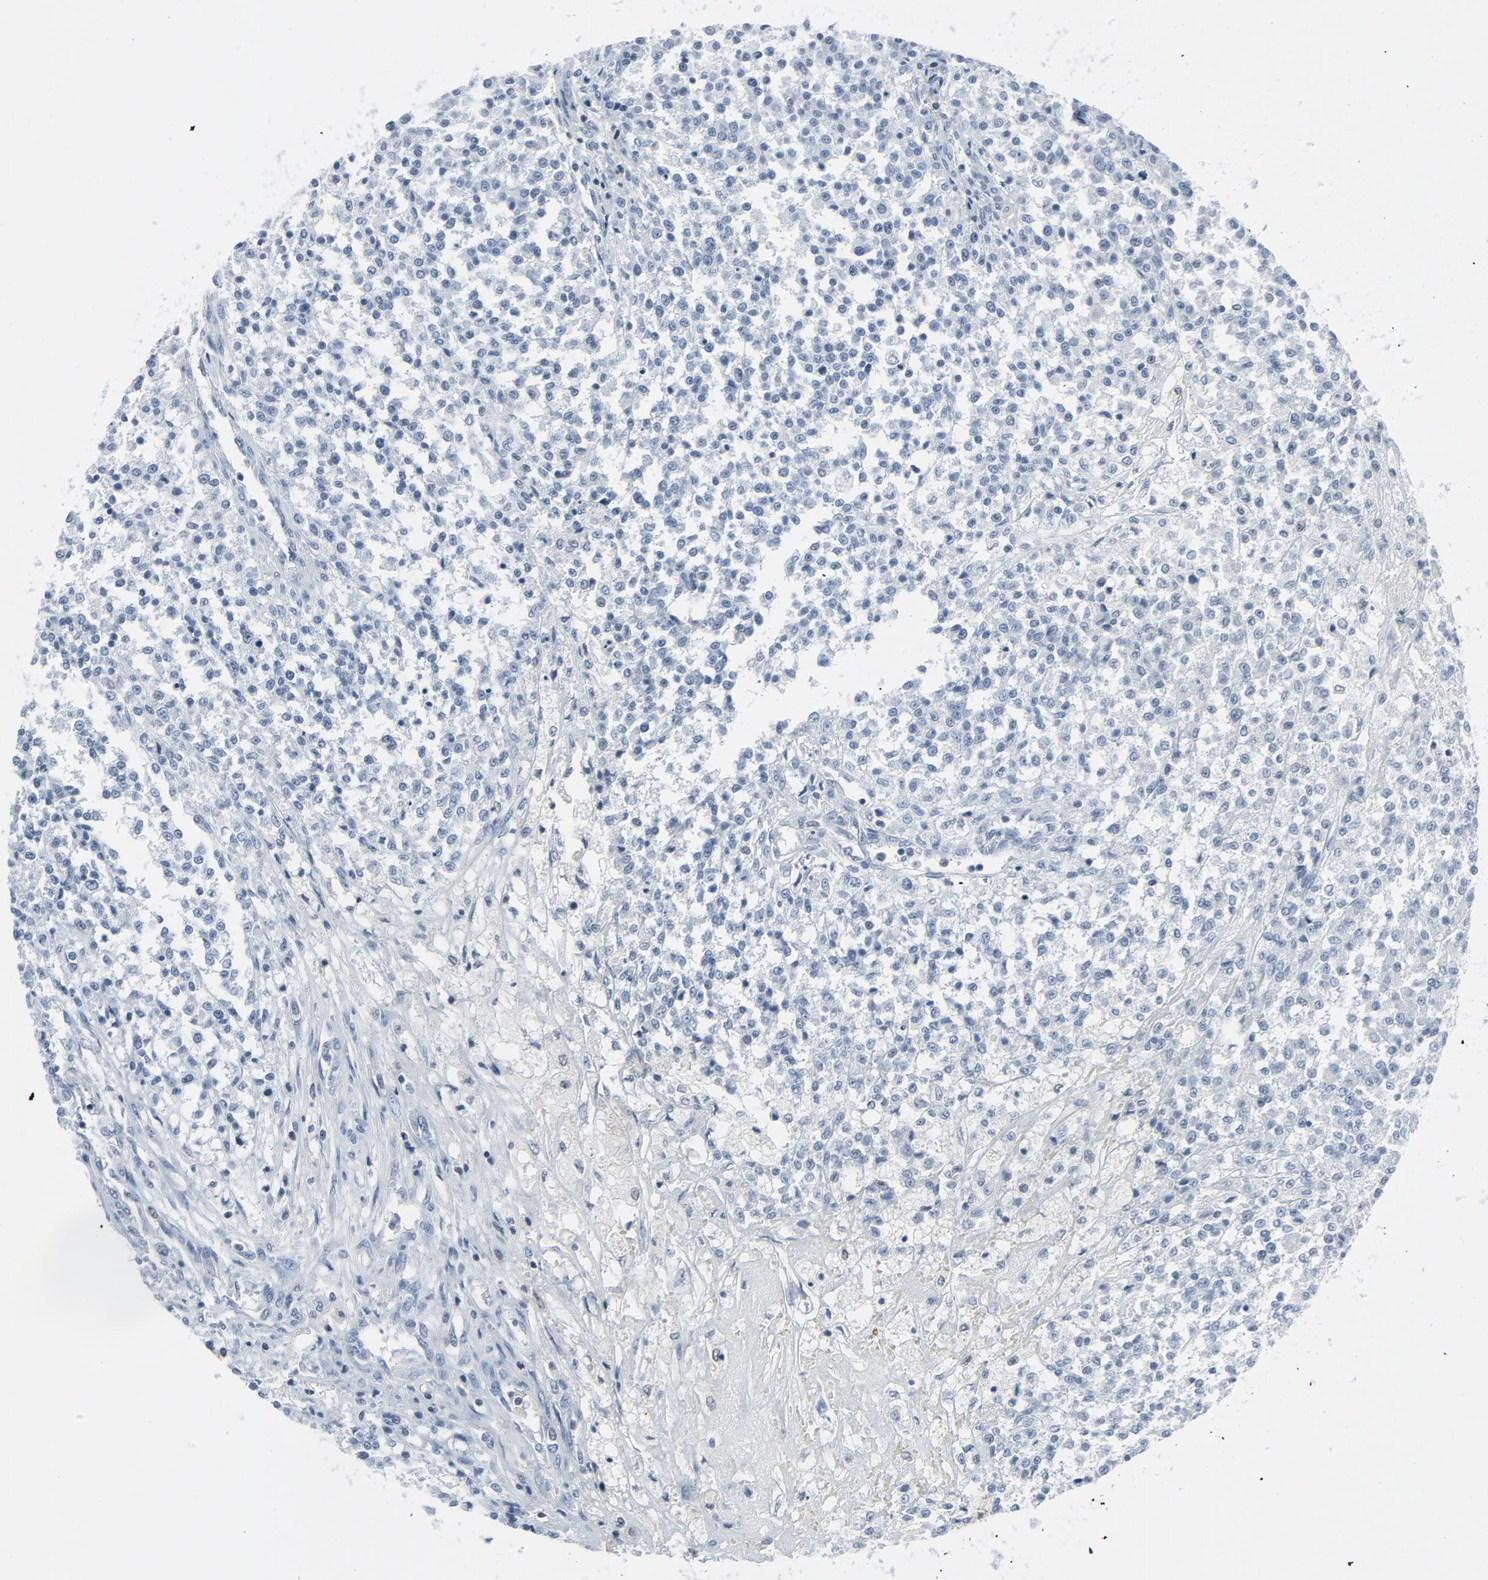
{"staining": {"intensity": "negative", "quantity": "none", "location": "none"}, "tissue": "testis cancer", "cell_type": "Tumor cells", "image_type": "cancer", "snomed": [{"axis": "morphology", "description": "Seminoma, NOS"}, {"axis": "topography", "description": "Testis"}], "caption": "Tumor cells show no significant protein expression in testis cancer (seminoma). (Brightfield microscopy of DAB (3,3'-diaminobenzidine) immunohistochemistry (IHC) at high magnification).", "gene": "STAT5A", "patient": {"sex": "male", "age": 59}}